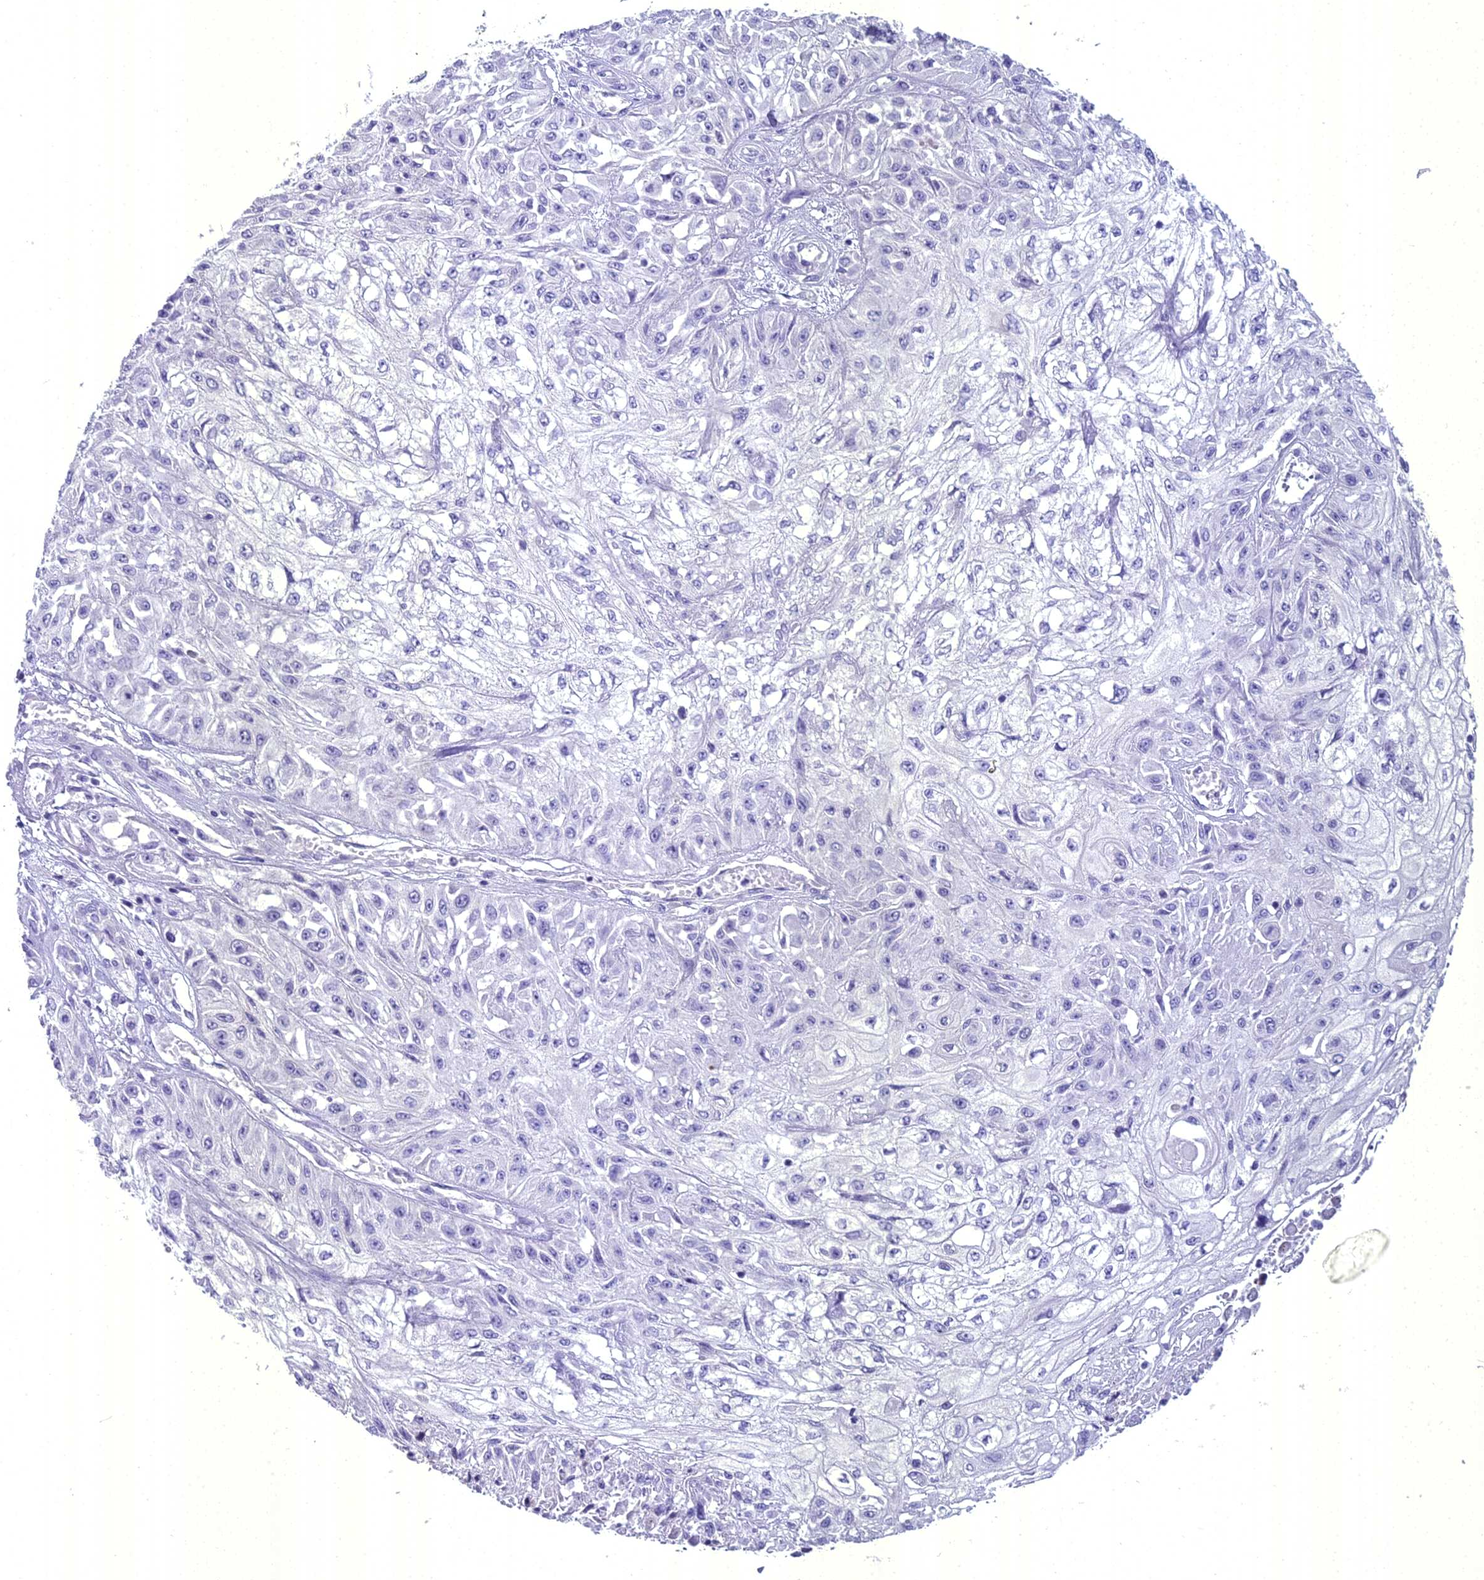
{"staining": {"intensity": "negative", "quantity": "none", "location": "none"}, "tissue": "skin cancer", "cell_type": "Tumor cells", "image_type": "cancer", "snomed": [{"axis": "morphology", "description": "Squamous cell carcinoma, NOS"}, {"axis": "morphology", "description": "Squamous cell carcinoma, metastatic, NOS"}, {"axis": "topography", "description": "Skin"}, {"axis": "topography", "description": "Lymph node"}], "caption": "Tumor cells are negative for protein expression in human skin cancer.", "gene": "UNC80", "patient": {"sex": "male", "age": 75}}